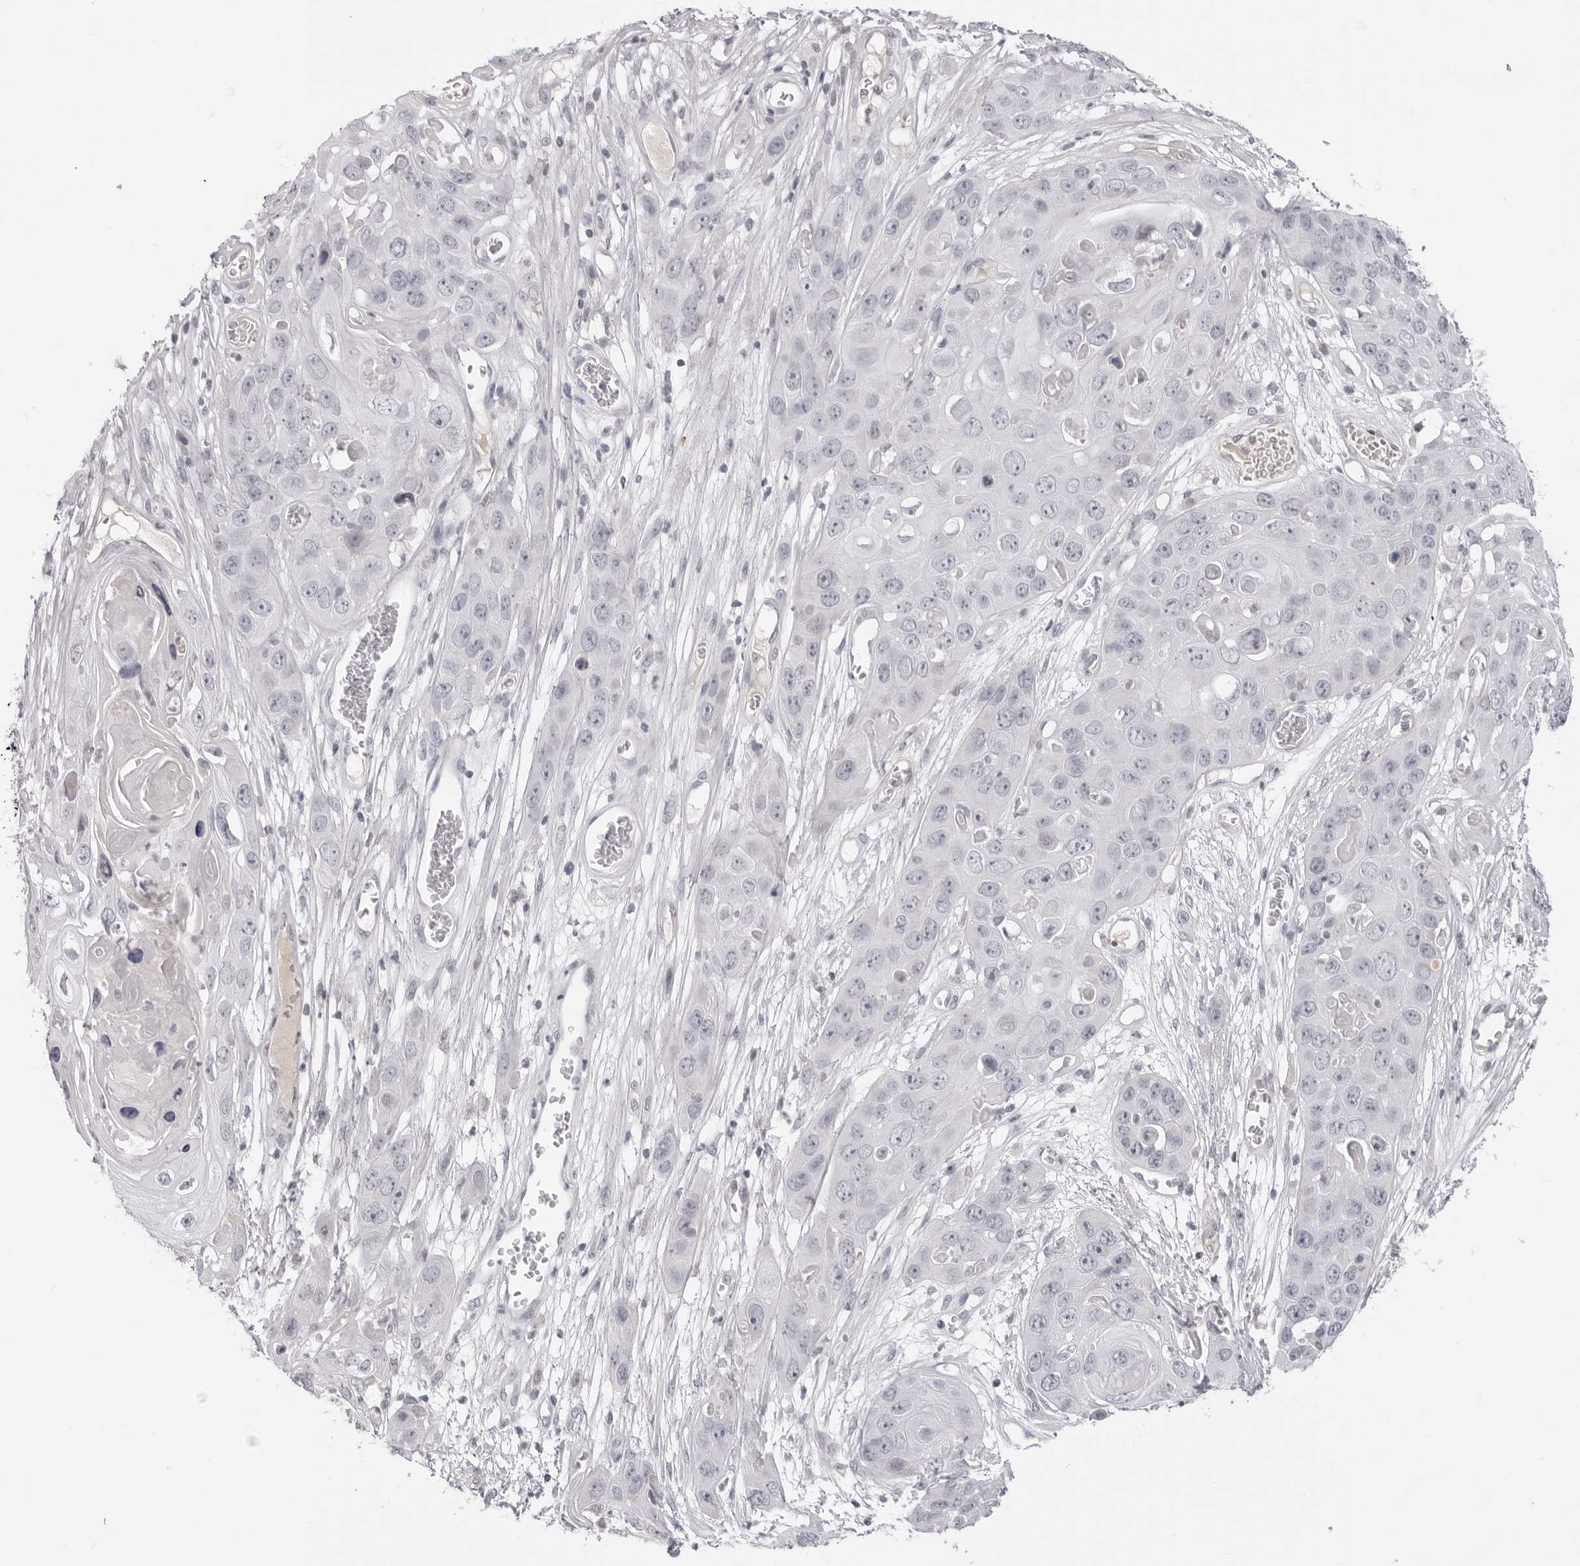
{"staining": {"intensity": "negative", "quantity": "none", "location": "none"}, "tissue": "skin cancer", "cell_type": "Tumor cells", "image_type": "cancer", "snomed": [{"axis": "morphology", "description": "Squamous cell carcinoma, NOS"}, {"axis": "topography", "description": "Skin"}], "caption": "Immunohistochemistry of skin cancer (squamous cell carcinoma) exhibits no staining in tumor cells.", "gene": "ACP6", "patient": {"sex": "male", "age": 55}}